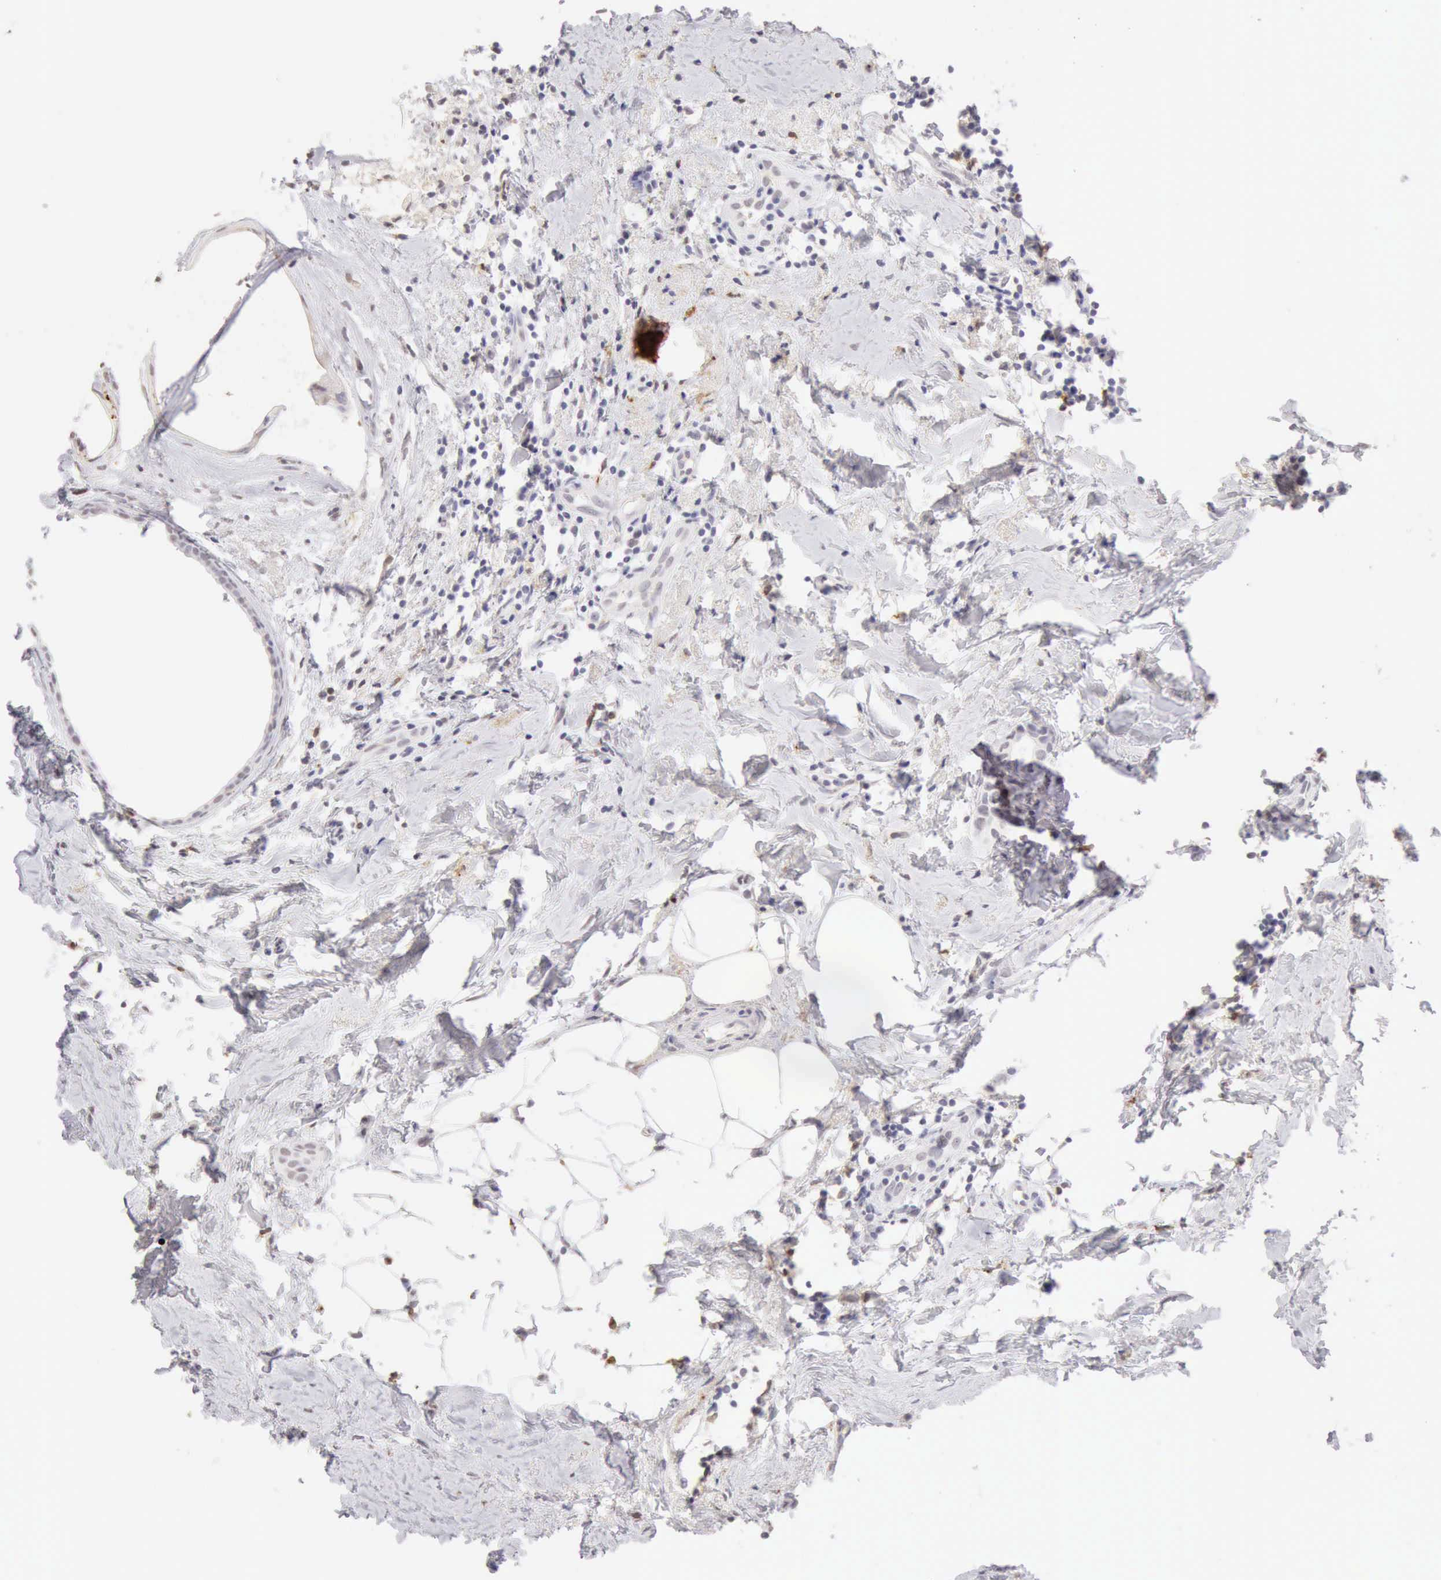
{"staining": {"intensity": "weak", "quantity": "<25%", "location": "cytoplasmic/membranous"}, "tissue": "breast cancer", "cell_type": "Tumor cells", "image_type": "cancer", "snomed": [{"axis": "morphology", "description": "Duct carcinoma"}, {"axis": "topography", "description": "Breast"}], "caption": "Tumor cells are negative for brown protein staining in breast cancer.", "gene": "RNASE1", "patient": {"sex": "female", "age": 54}}